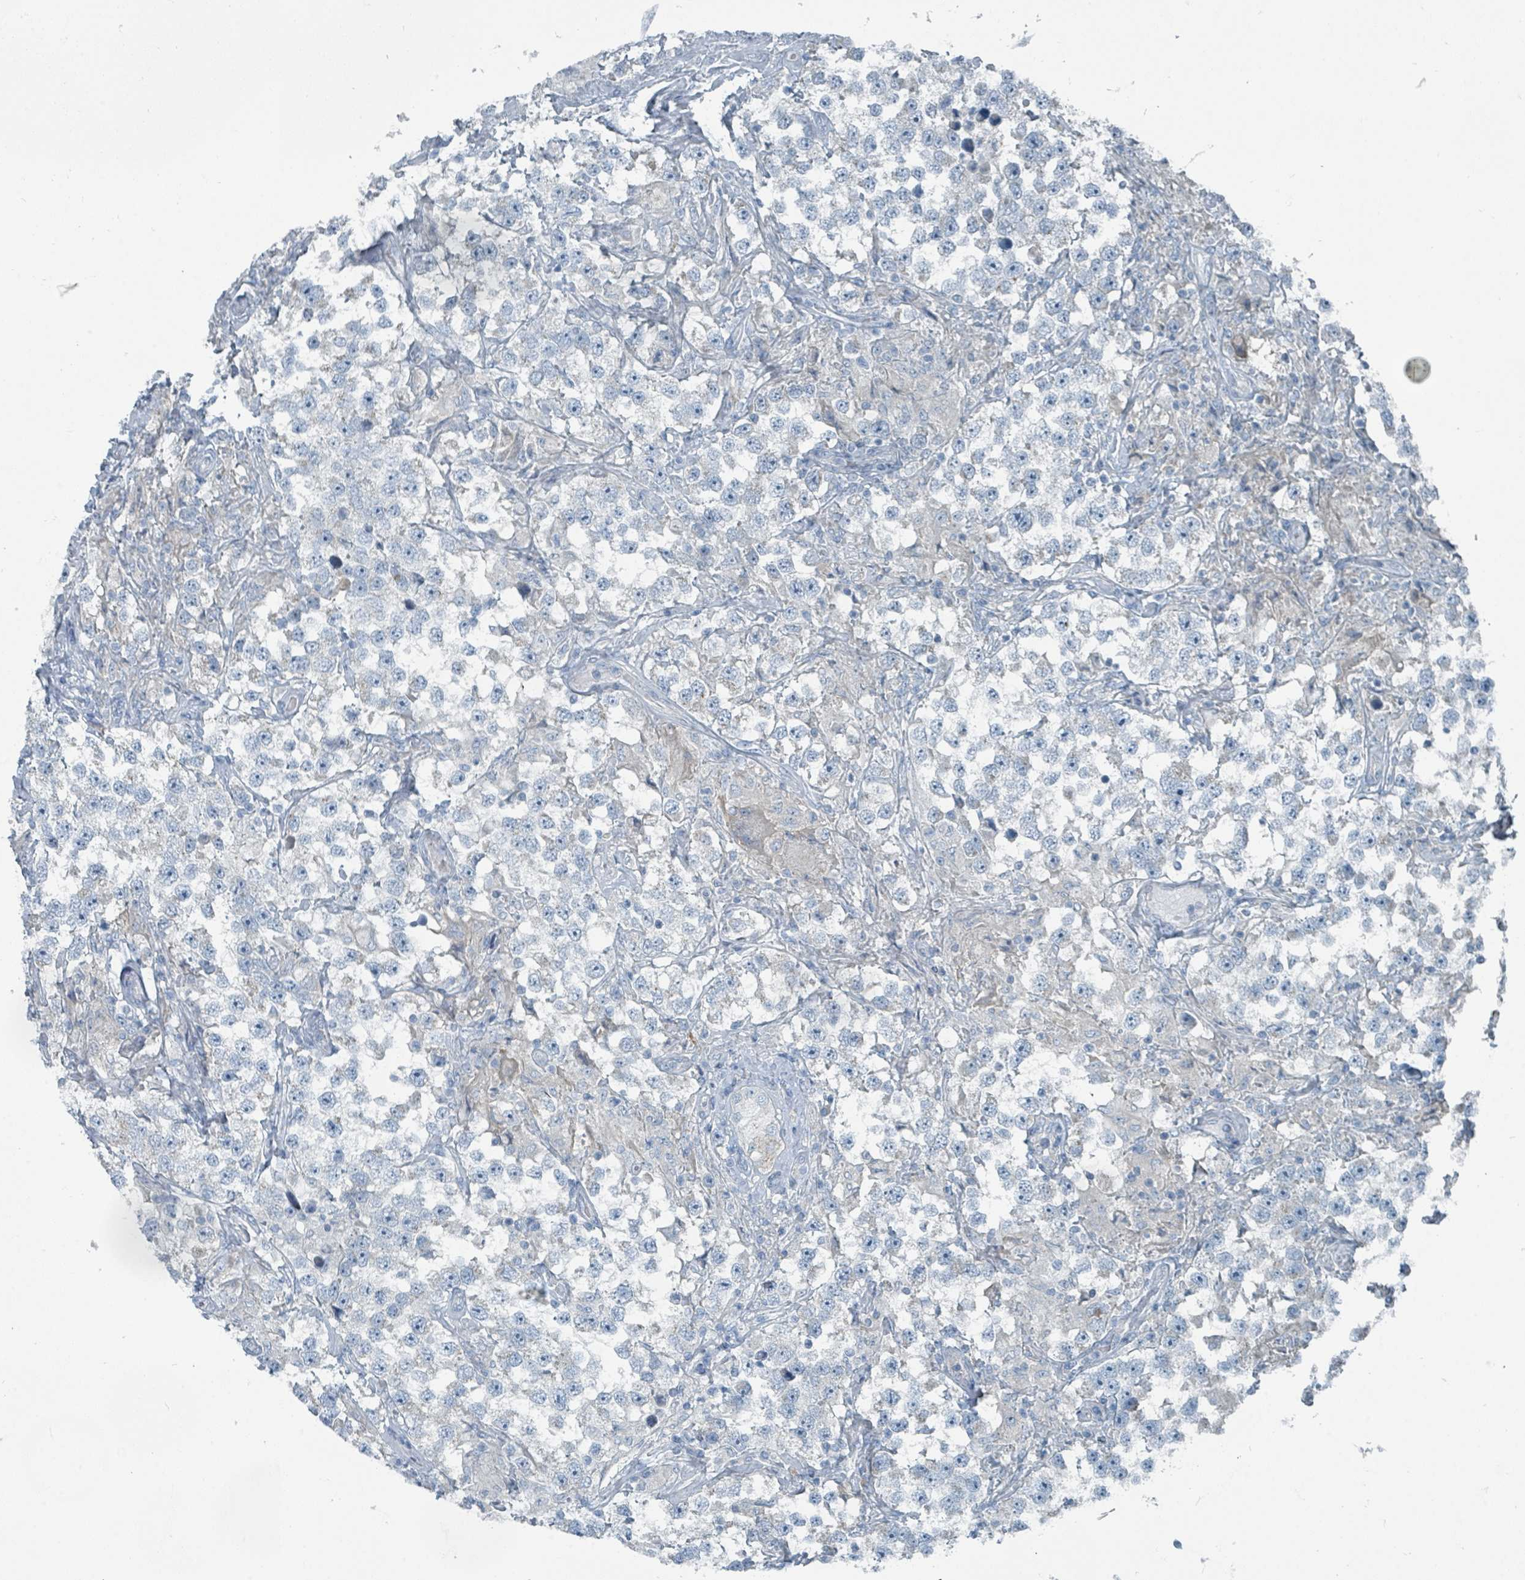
{"staining": {"intensity": "negative", "quantity": "none", "location": "none"}, "tissue": "testis cancer", "cell_type": "Tumor cells", "image_type": "cancer", "snomed": [{"axis": "morphology", "description": "Seminoma, NOS"}, {"axis": "topography", "description": "Testis"}], "caption": "Seminoma (testis) was stained to show a protein in brown. There is no significant staining in tumor cells.", "gene": "RASA4", "patient": {"sex": "male", "age": 46}}